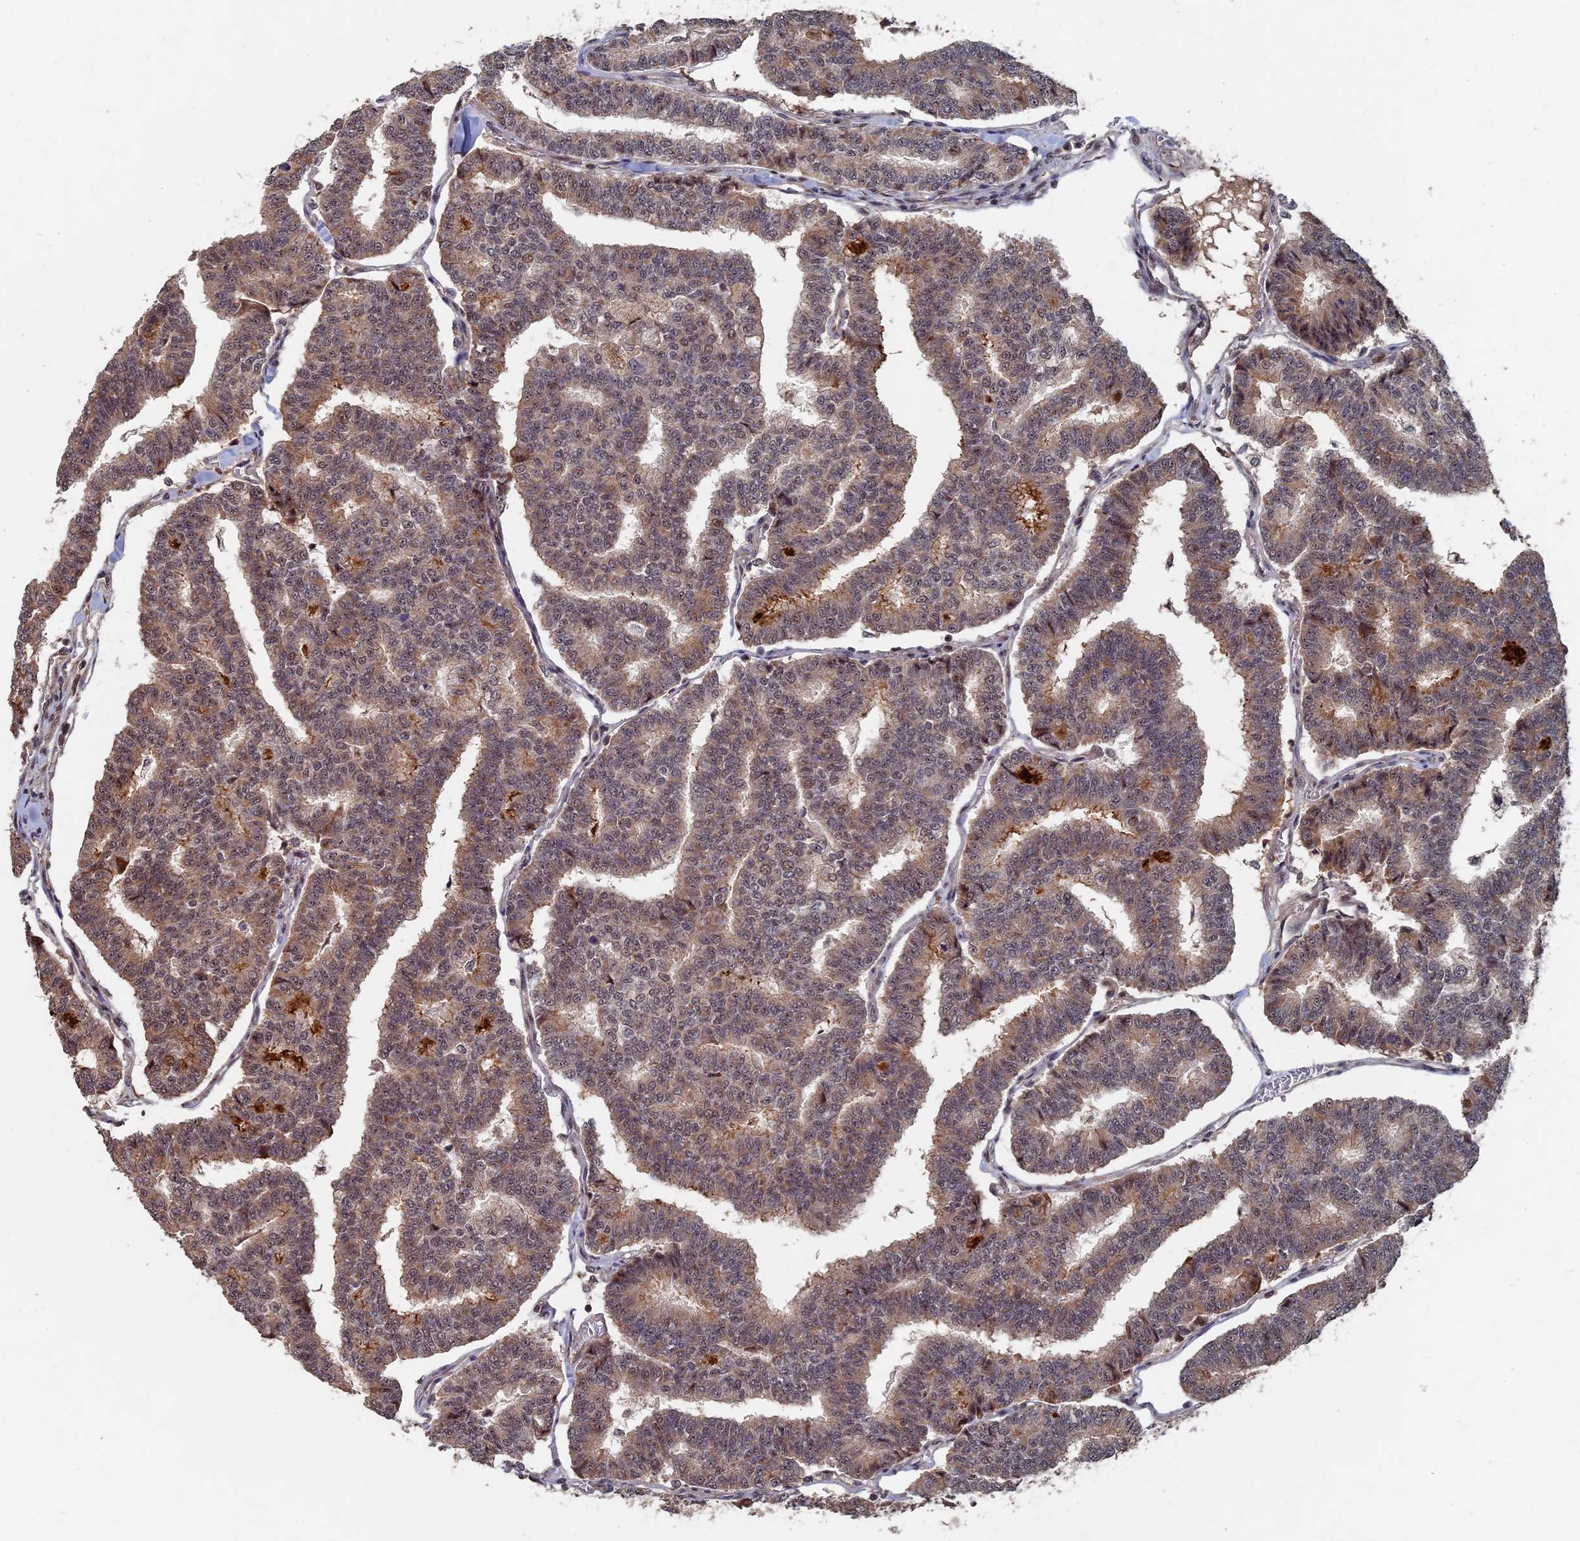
{"staining": {"intensity": "weak", "quantity": ">75%", "location": "cytoplasmic/membranous,nuclear"}, "tissue": "thyroid cancer", "cell_type": "Tumor cells", "image_type": "cancer", "snomed": [{"axis": "morphology", "description": "Papillary adenocarcinoma, NOS"}, {"axis": "topography", "description": "Thyroid gland"}], "caption": "This is a photomicrograph of IHC staining of papillary adenocarcinoma (thyroid), which shows weak staining in the cytoplasmic/membranous and nuclear of tumor cells.", "gene": "KIAA1328", "patient": {"sex": "female", "age": 35}}